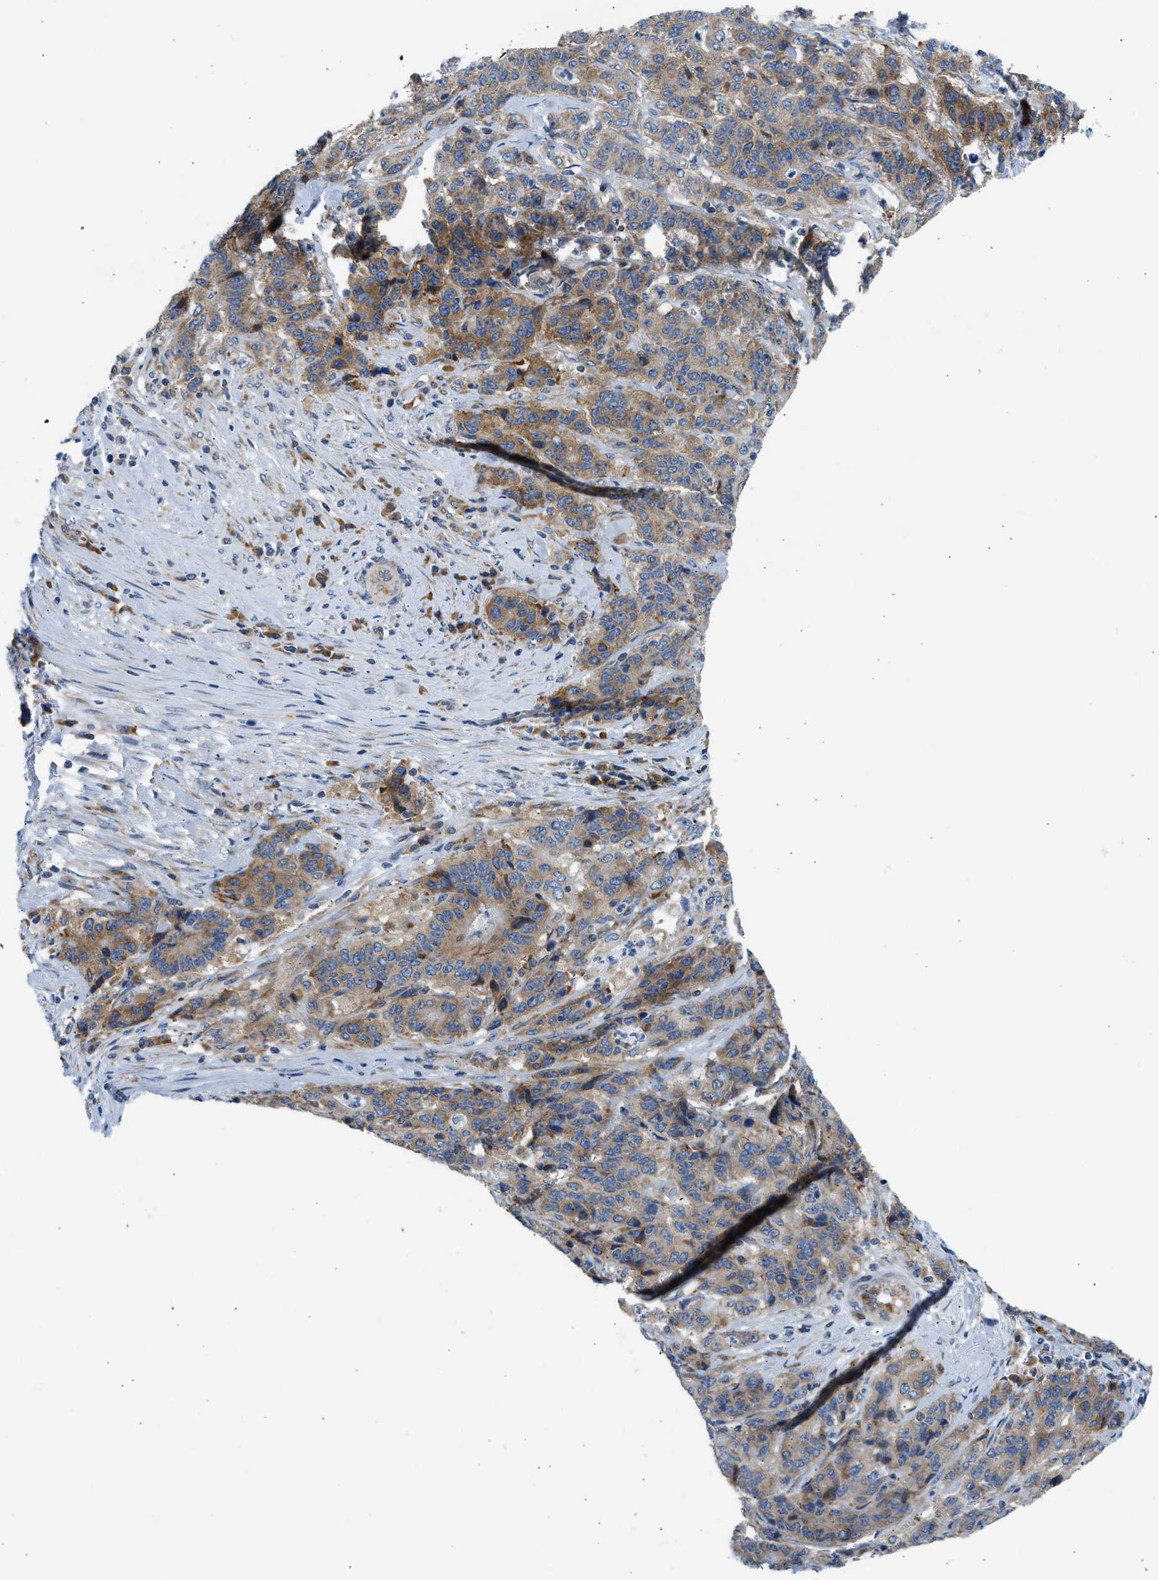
{"staining": {"intensity": "moderate", "quantity": ">75%", "location": "cytoplasmic/membranous"}, "tissue": "stomach cancer", "cell_type": "Tumor cells", "image_type": "cancer", "snomed": [{"axis": "morphology", "description": "Adenocarcinoma, NOS"}, {"axis": "topography", "description": "Stomach"}], "caption": "Protein analysis of stomach cancer (adenocarcinoma) tissue shows moderate cytoplasmic/membranous positivity in about >75% of tumor cells. (DAB = brown stain, brightfield microscopy at high magnification).", "gene": "CAMKK2", "patient": {"sex": "female", "age": 73}}